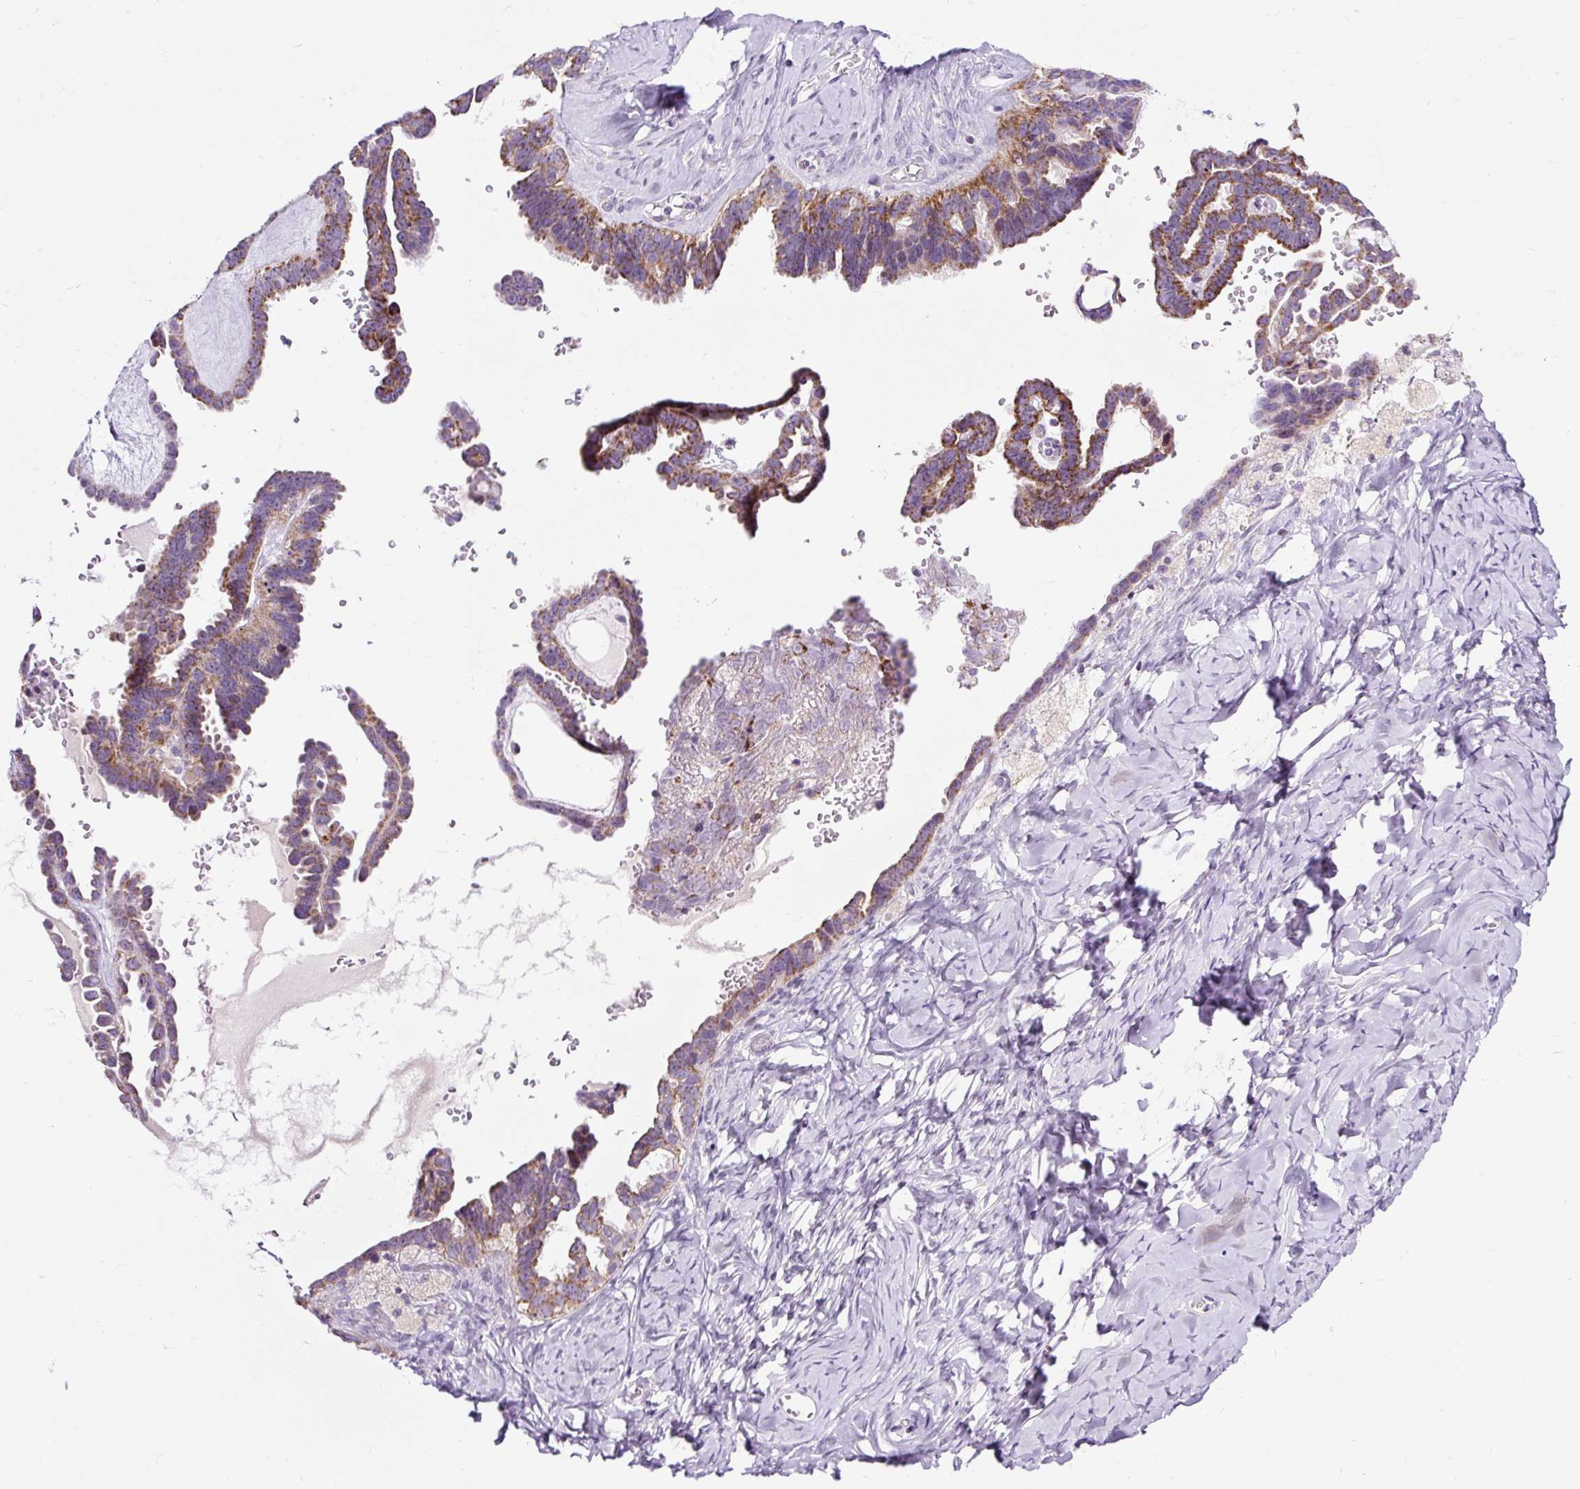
{"staining": {"intensity": "moderate", "quantity": ">75%", "location": "cytoplasmic/membranous"}, "tissue": "ovarian cancer", "cell_type": "Tumor cells", "image_type": "cancer", "snomed": [{"axis": "morphology", "description": "Cystadenocarcinoma, serous, NOS"}, {"axis": "topography", "description": "Ovary"}], "caption": "A histopathology image of ovarian cancer stained for a protein reveals moderate cytoplasmic/membranous brown staining in tumor cells.", "gene": "FMC1", "patient": {"sex": "female", "age": 69}}